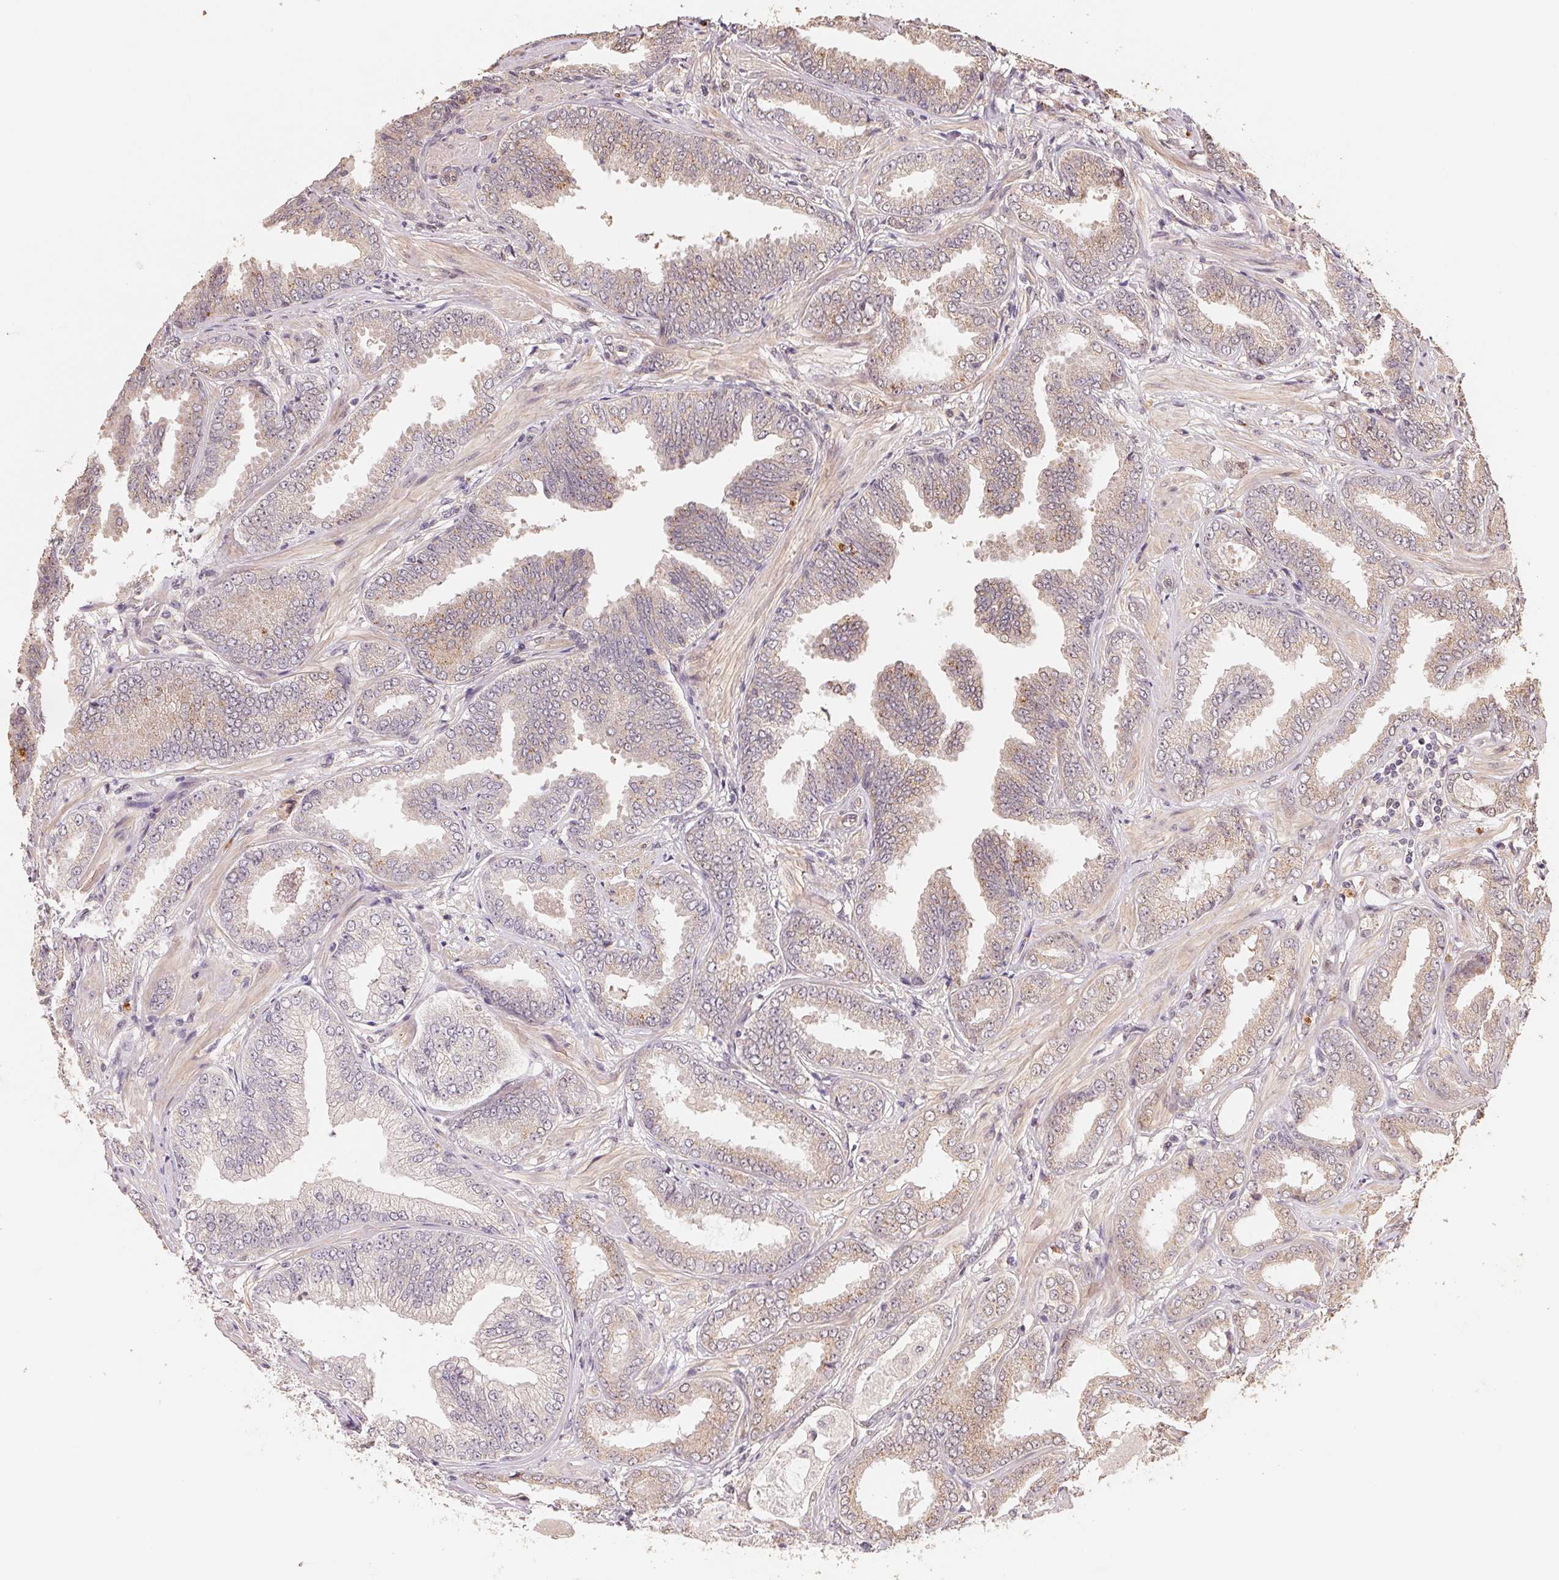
{"staining": {"intensity": "negative", "quantity": "none", "location": "none"}, "tissue": "prostate cancer", "cell_type": "Tumor cells", "image_type": "cancer", "snomed": [{"axis": "morphology", "description": "Adenocarcinoma, Low grade"}, {"axis": "topography", "description": "Prostate"}], "caption": "Prostate cancer was stained to show a protein in brown. There is no significant staining in tumor cells.", "gene": "TMEM222", "patient": {"sex": "male", "age": 55}}